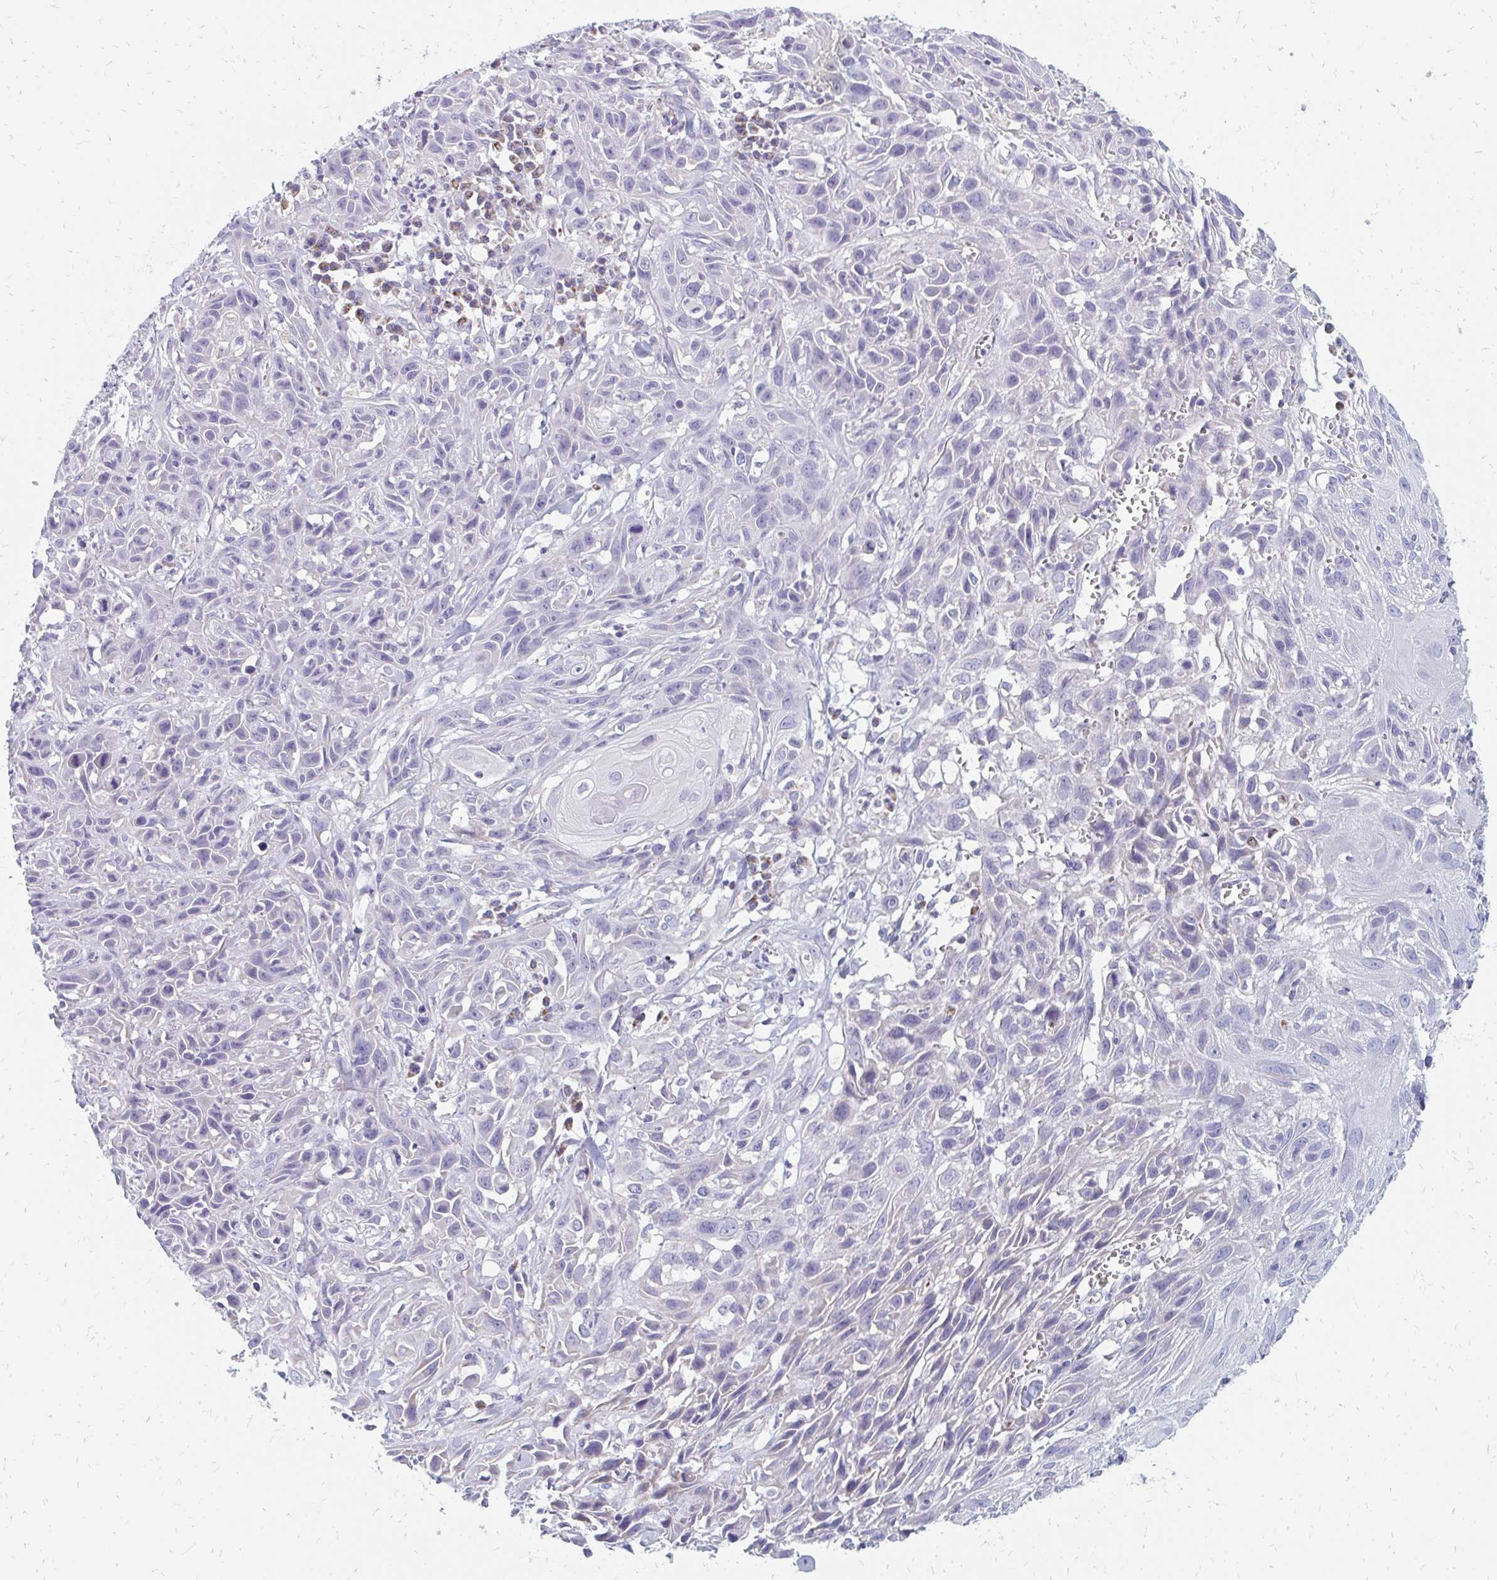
{"staining": {"intensity": "negative", "quantity": "none", "location": "none"}, "tissue": "skin cancer", "cell_type": "Tumor cells", "image_type": "cancer", "snomed": [{"axis": "morphology", "description": "Squamous cell carcinoma, NOS"}, {"axis": "topography", "description": "Skin"}, {"axis": "topography", "description": "Vulva"}], "caption": "Tumor cells are negative for protein expression in human skin cancer (squamous cell carcinoma). (DAB (3,3'-diaminobenzidine) immunohistochemistry (IHC) with hematoxylin counter stain).", "gene": "OR10V1", "patient": {"sex": "female", "age": 83}}